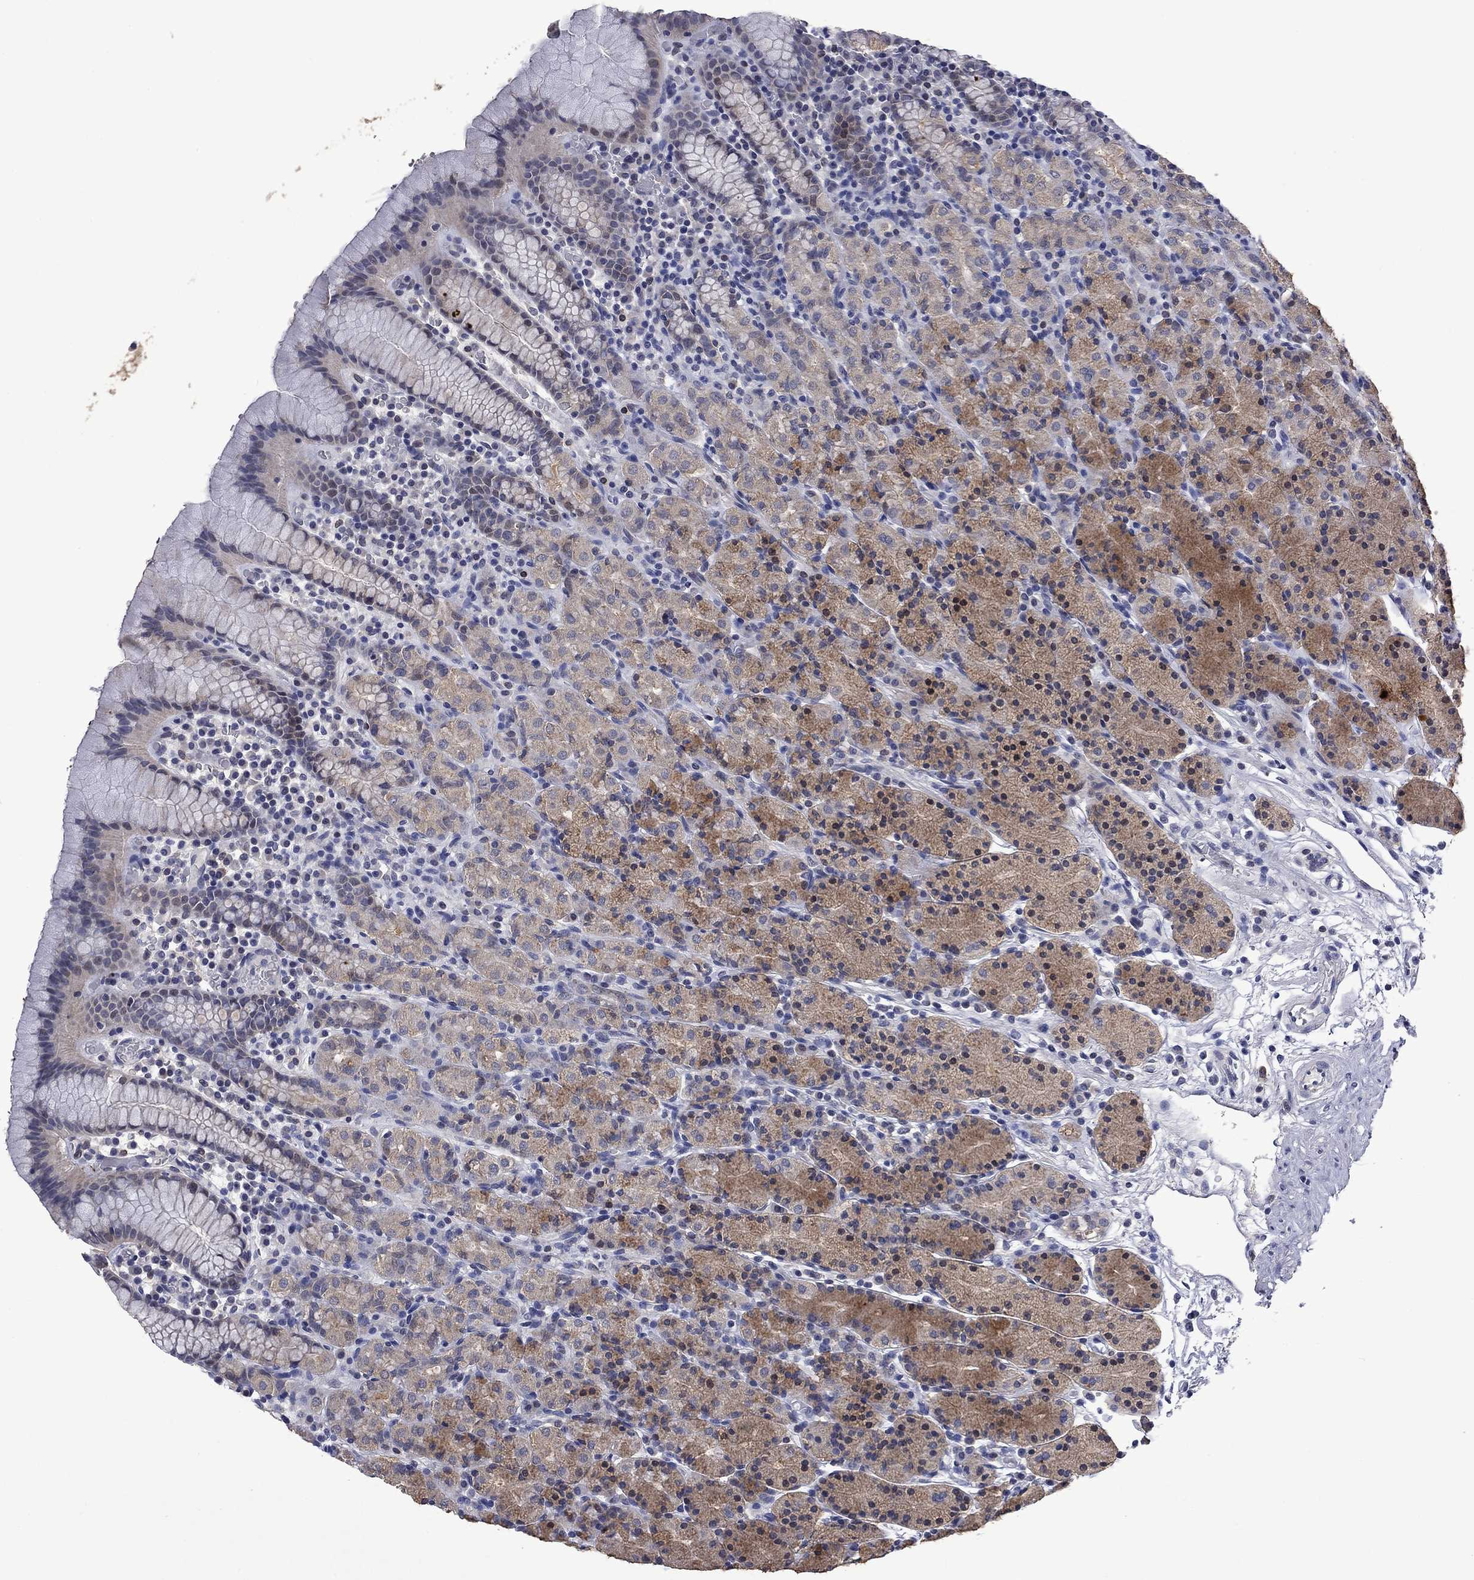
{"staining": {"intensity": "moderate", "quantity": "<25%", "location": "cytoplasmic/membranous"}, "tissue": "stomach", "cell_type": "Glandular cells", "image_type": "normal", "snomed": [{"axis": "morphology", "description": "Normal tissue, NOS"}, {"axis": "topography", "description": "Stomach, upper"}, {"axis": "topography", "description": "Stomach"}], "caption": "This image shows immunohistochemistry staining of unremarkable human stomach, with low moderate cytoplasmic/membranous positivity in about <25% of glandular cells.", "gene": "PHKA1", "patient": {"sex": "male", "age": 62}}